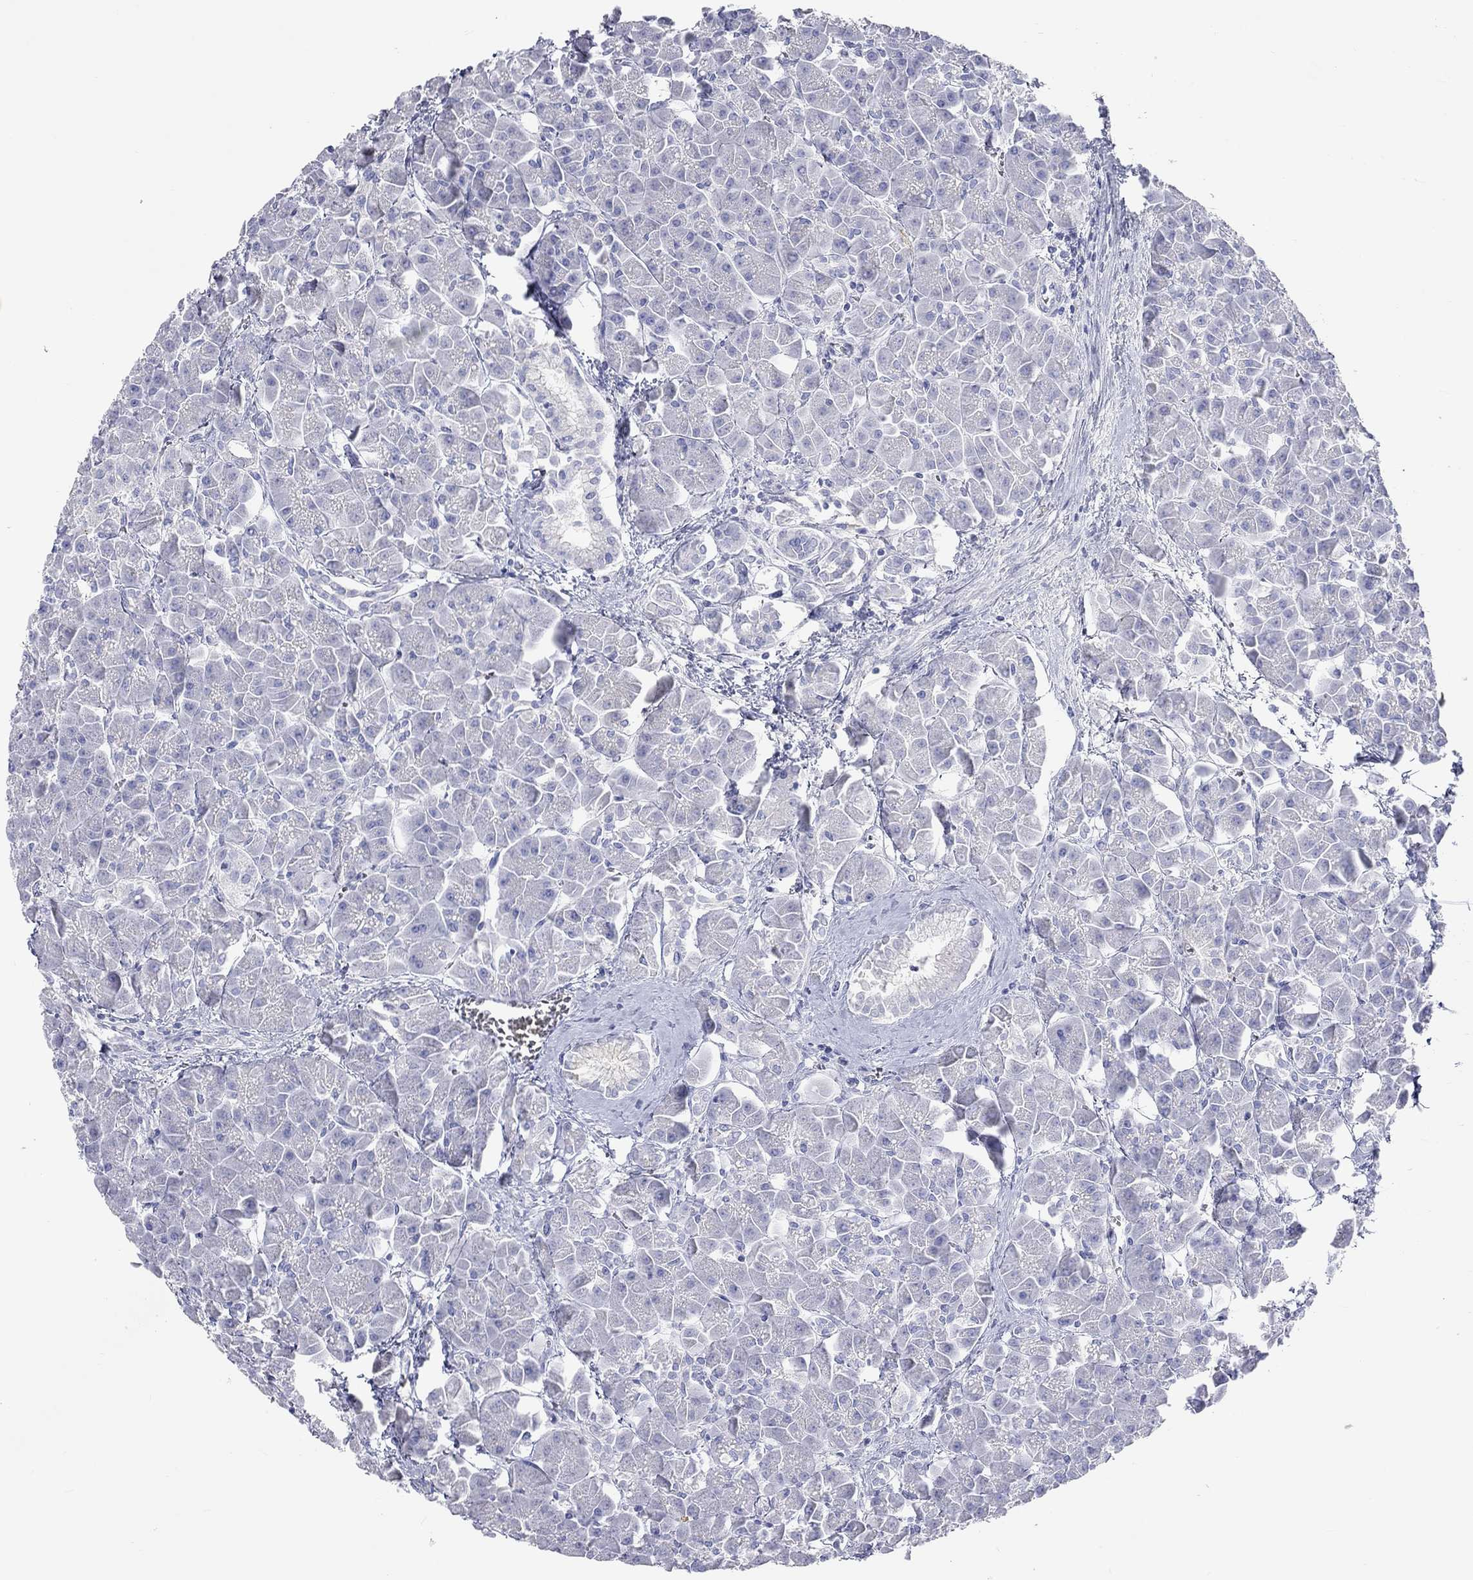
{"staining": {"intensity": "moderate", "quantity": "<25%", "location": "cytoplasmic/membranous"}, "tissue": "pancreas", "cell_type": "Exocrine glandular cells", "image_type": "normal", "snomed": [{"axis": "morphology", "description": "Normal tissue, NOS"}, {"axis": "topography", "description": "Pancreas"}], "caption": "Approximately <25% of exocrine glandular cells in benign pancreas reveal moderate cytoplasmic/membranous protein expression as visualized by brown immunohistochemical staining.", "gene": "SPATA9", "patient": {"sex": "male", "age": 70}}